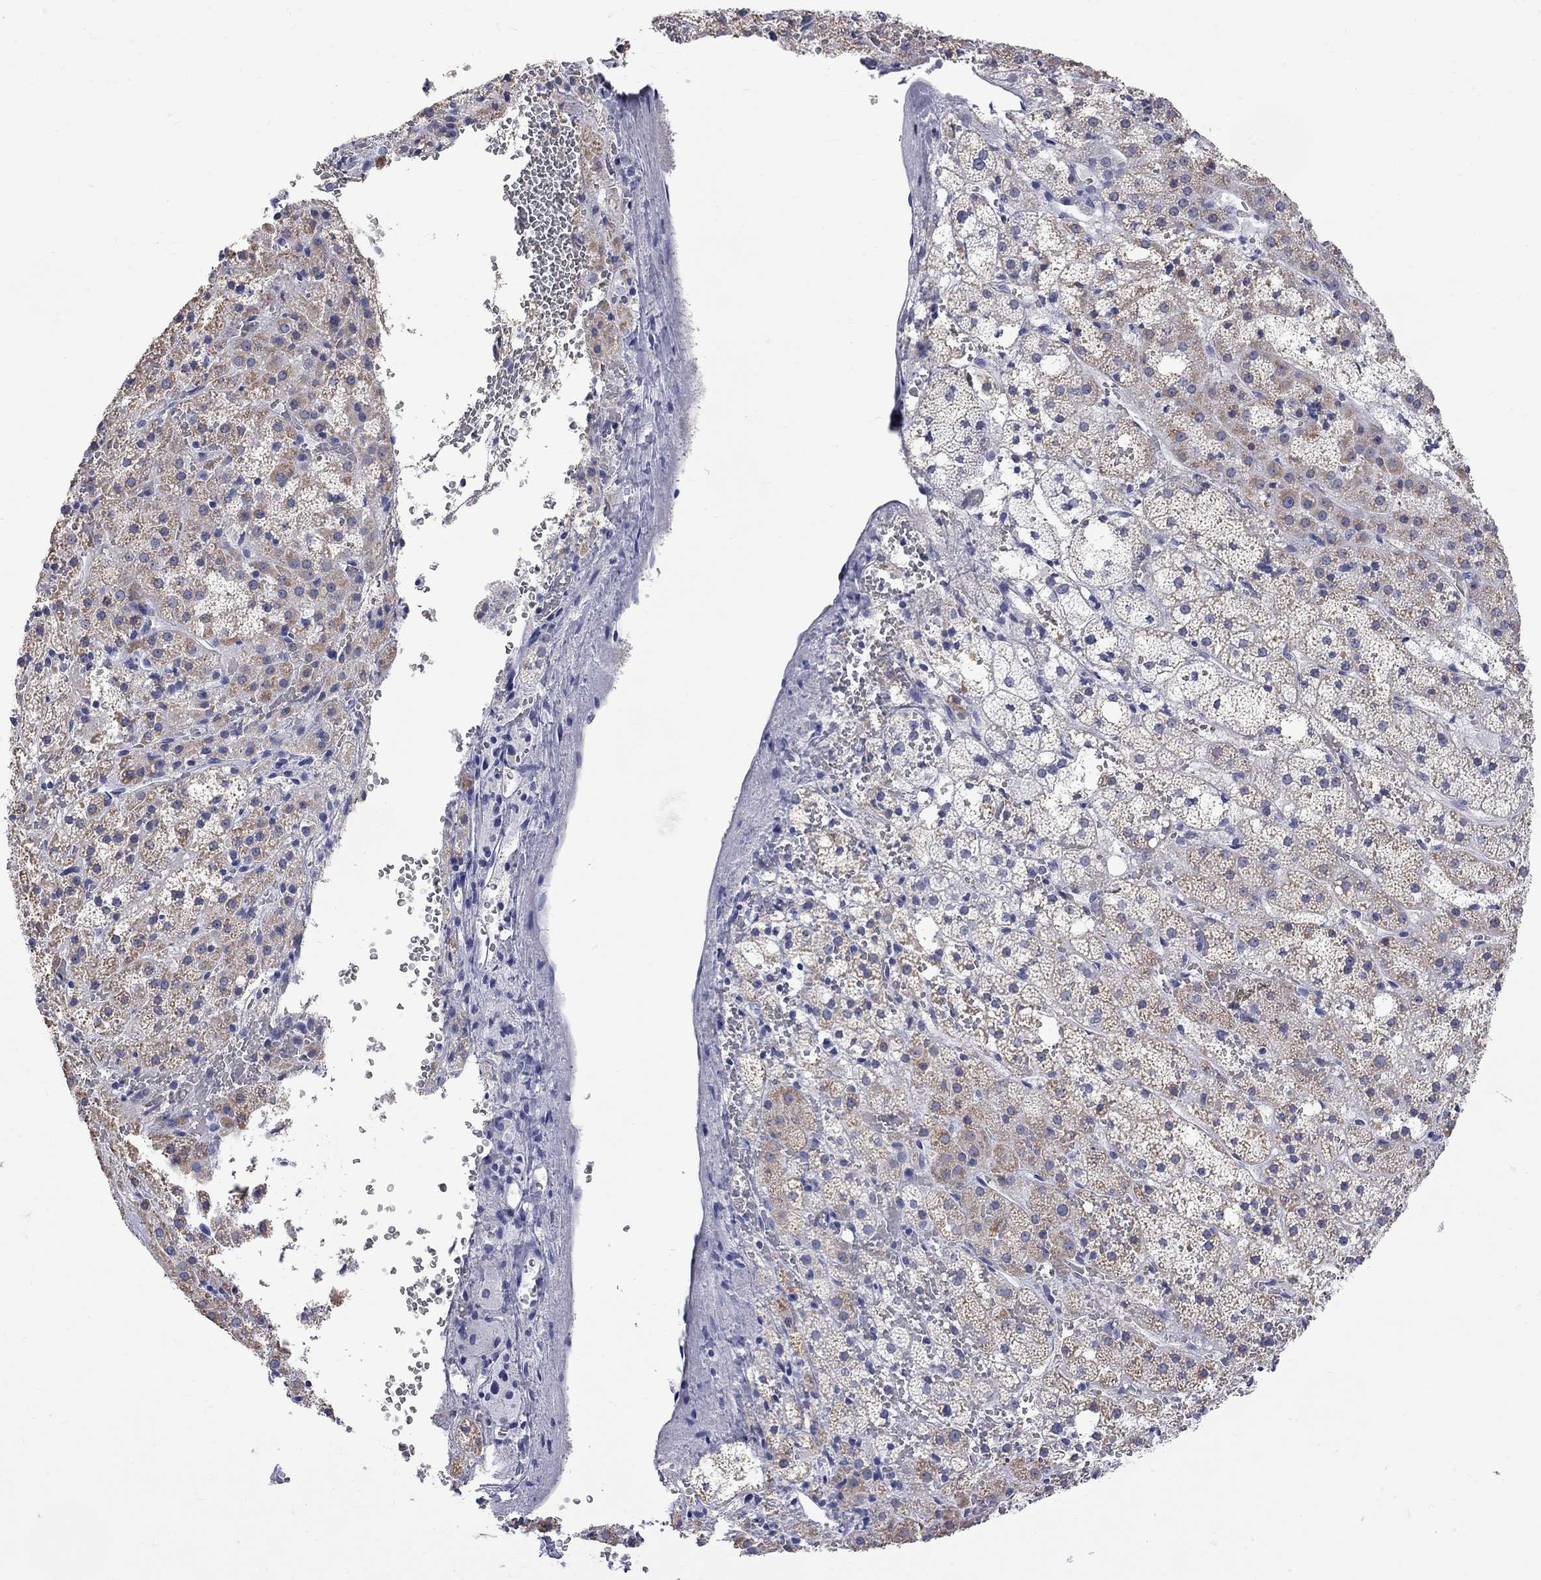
{"staining": {"intensity": "moderate", "quantity": "<25%", "location": "cytoplasmic/membranous"}, "tissue": "adrenal gland", "cell_type": "Glandular cells", "image_type": "normal", "snomed": [{"axis": "morphology", "description": "Normal tissue, NOS"}, {"axis": "topography", "description": "Adrenal gland"}], "caption": "Benign adrenal gland shows moderate cytoplasmic/membranous staining in approximately <25% of glandular cells, visualized by immunohistochemistry. (DAB IHC with brightfield microscopy, high magnification).", "gene": "KCND2", "patient": {"sex": "male", "age": 53}}